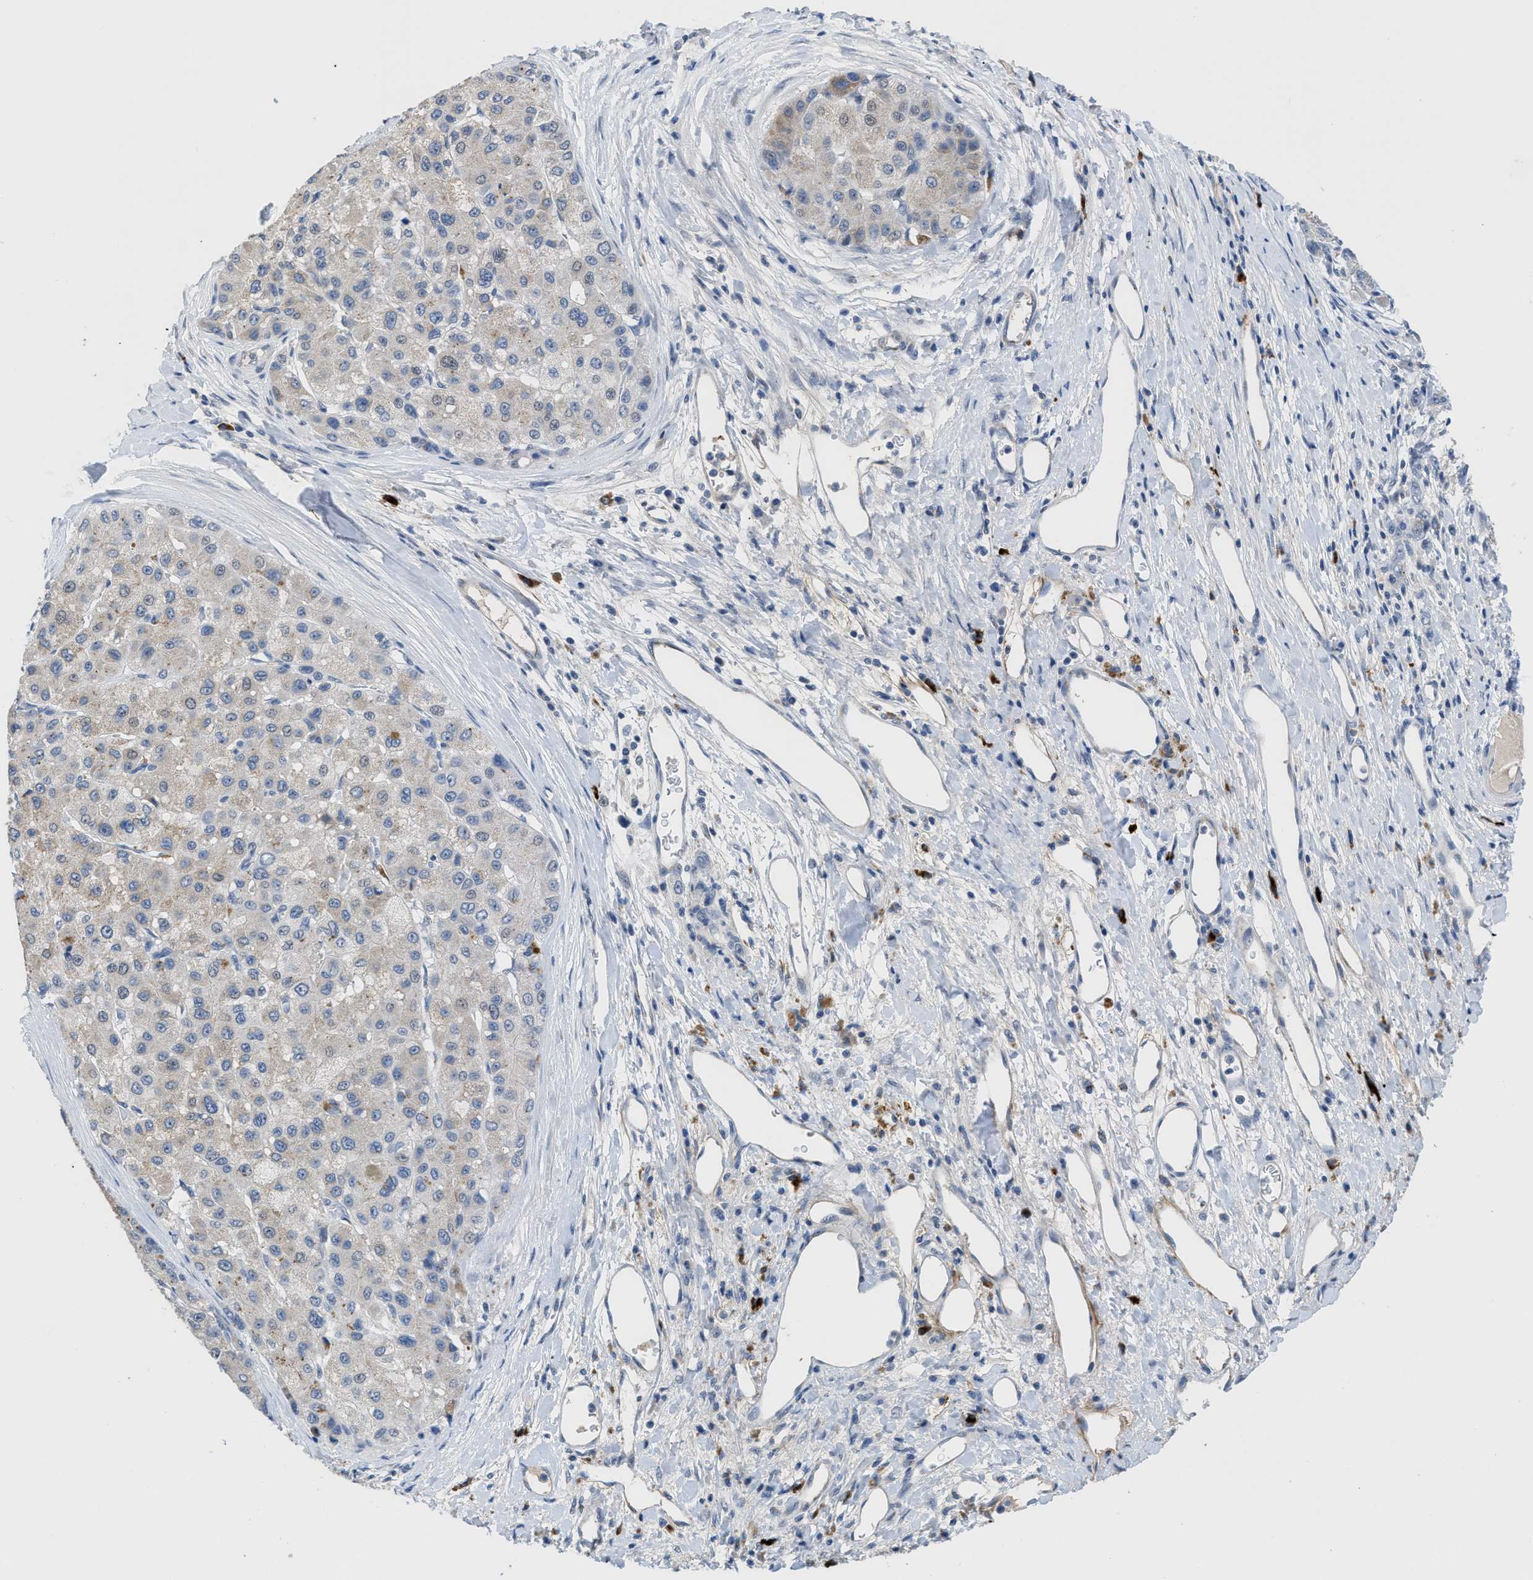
{"staining": {"intensity": "weak", "quantity": "<25%", "location": "cytoplasmic/membranous"}, "tissue": "liver cancer", "cell_type": "Tumor cells", "image_type": "cancer", "snomed": [{"axis": "morphology", "description": "Carcinoma, Hepatocellular, NOS"}, {"axis": "topography", "description": "Liver"}], "caption": "An image of human liver cancer is negative for staining in tumor cells.", "gene": "OR9K2", "patient": {"sex": "male", "age": 80}}